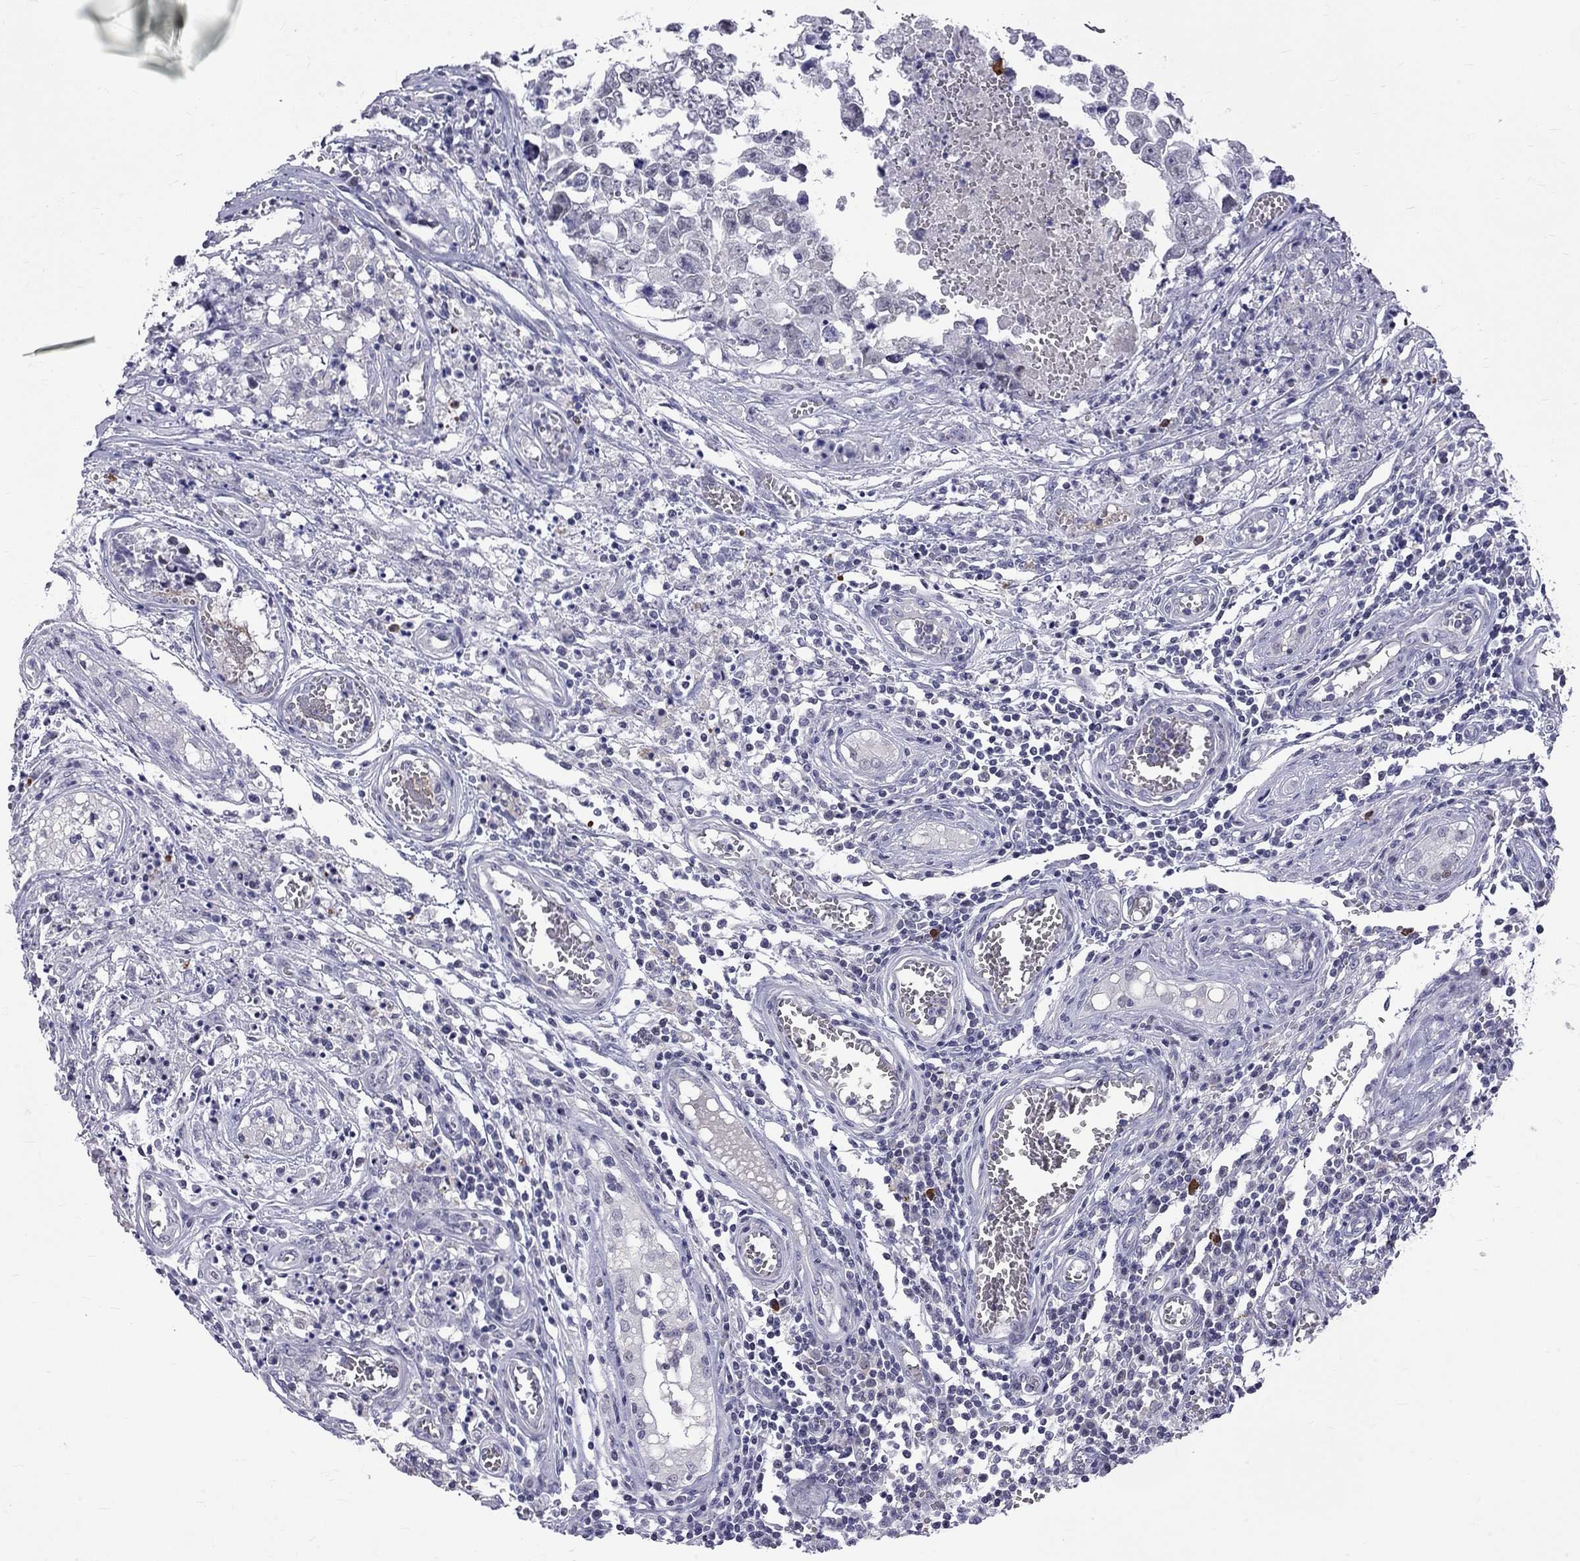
{"staining": {"intensity": "negative", "quantity": "none", "location": "none"}, "tissue": "testis cancer", "cell_type": "Tumor cells", "image_type": "cancer", "snomed": [{"axis": "morphology", "description": "Carcinoma, Embryonal, NOS"}, {"axis": "topography", "description": "Testis"}], "caption": "Immunohistochemistry photomicrograph of neoplastic tissue: human testis embryonal carcinoma stained with DAB (3,3'-diaminobenzidine) reveals no significant protein staining in tumor cells.", "gene": "RTL9", "patient": {"sex": "male", "age": 36}}